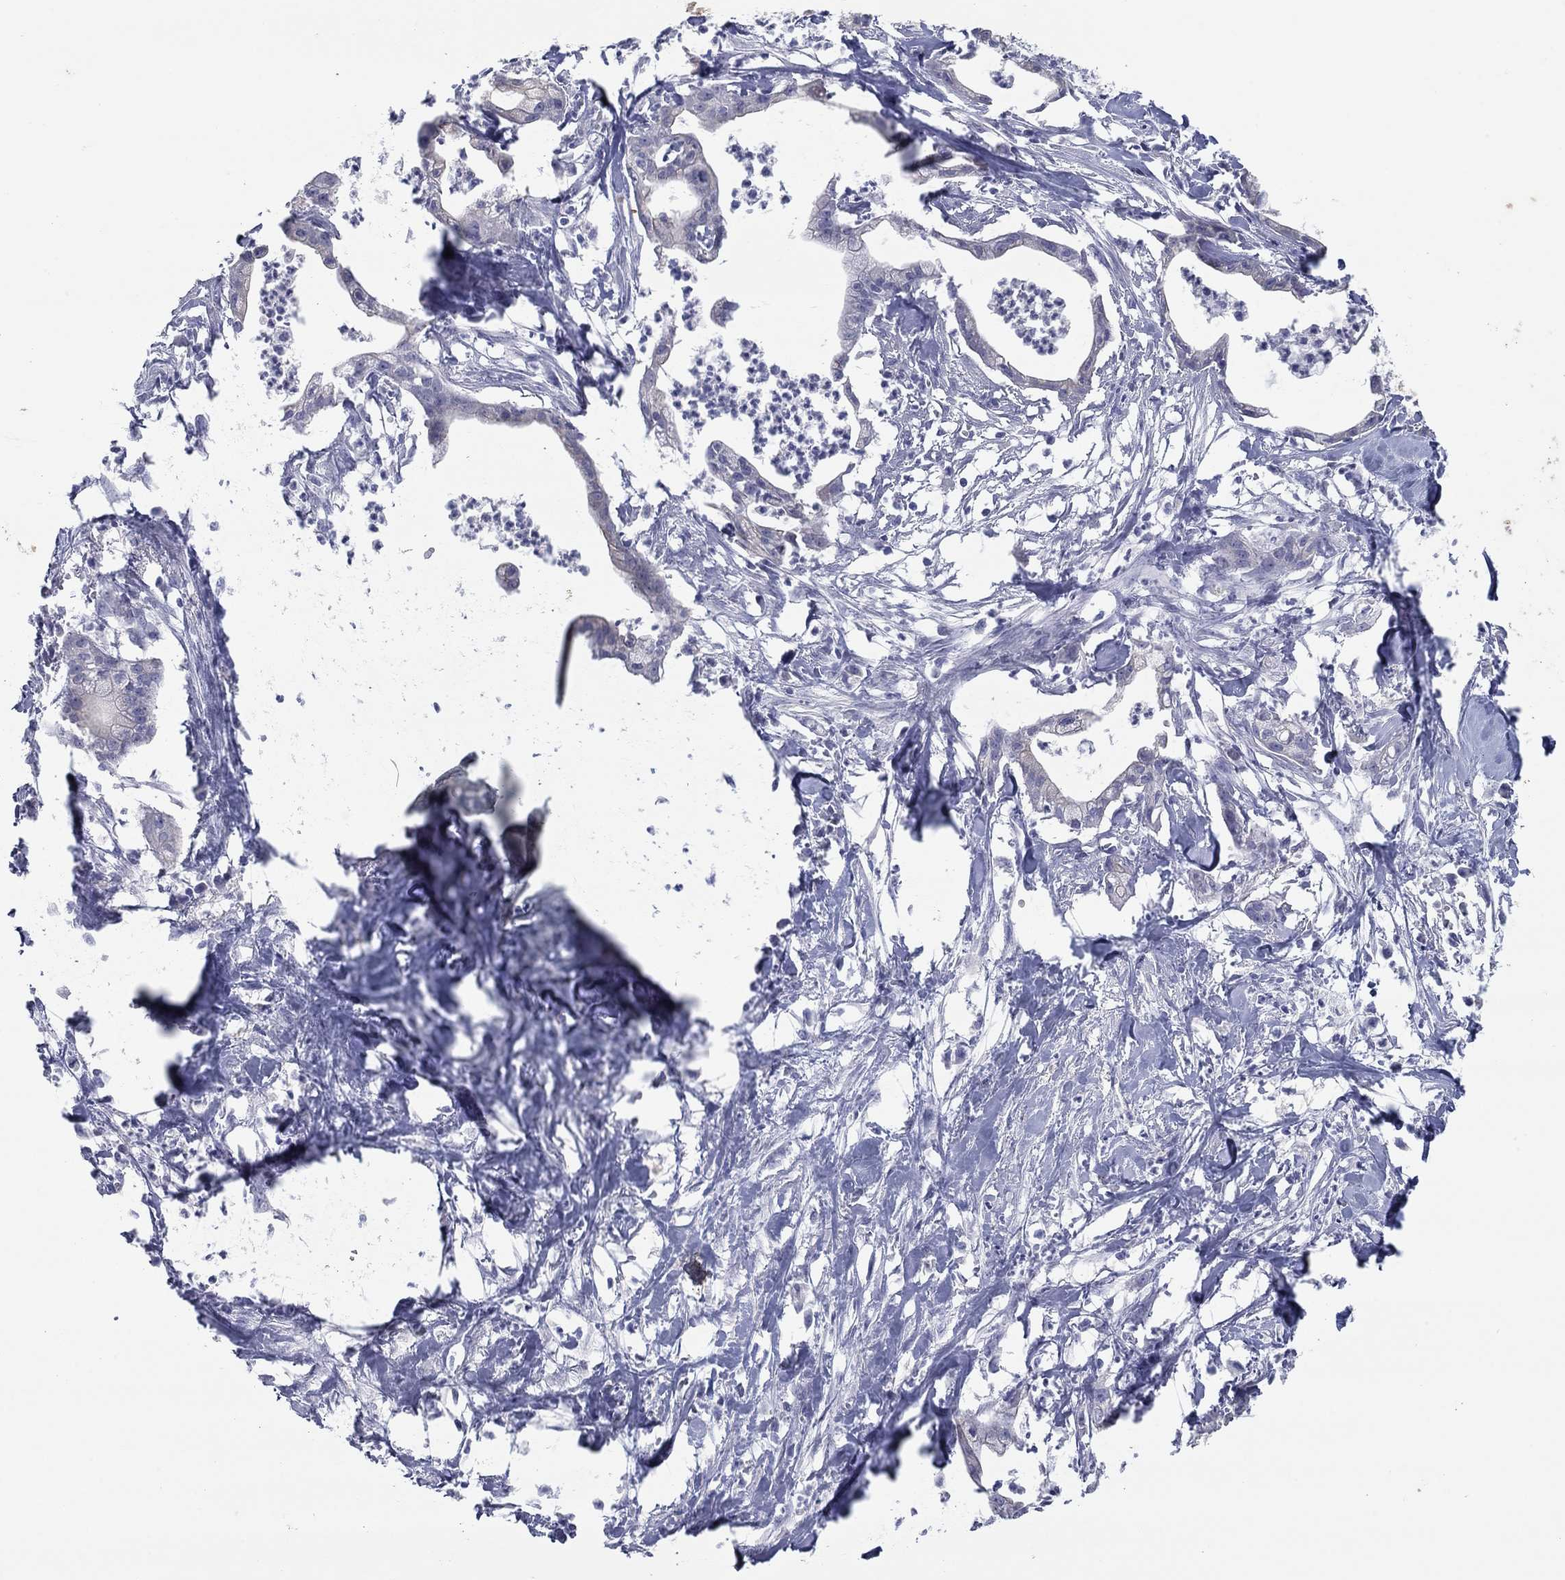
{"staining": {"intensity": "negative", "quantity": "none", "location": "none"}, "tissue": "pancreatic cancer", "cell_type": "Tumor cells", "image_type": "cancer", "snomed": [{"axis": "morphology", "description": "Normal tissue, NOS"}, {"axis": "morphology", "description": "Adenocarcinoma, NOS"}, {"axis": "topography", "description": "Pancreas"}], "caption": "The histopathology image displays no significant positivity in tumor cells of pancreatic cancer (adenocarcinoma).", "gene": "KRT75", "patient": {"sex": "female", "age": 58}}